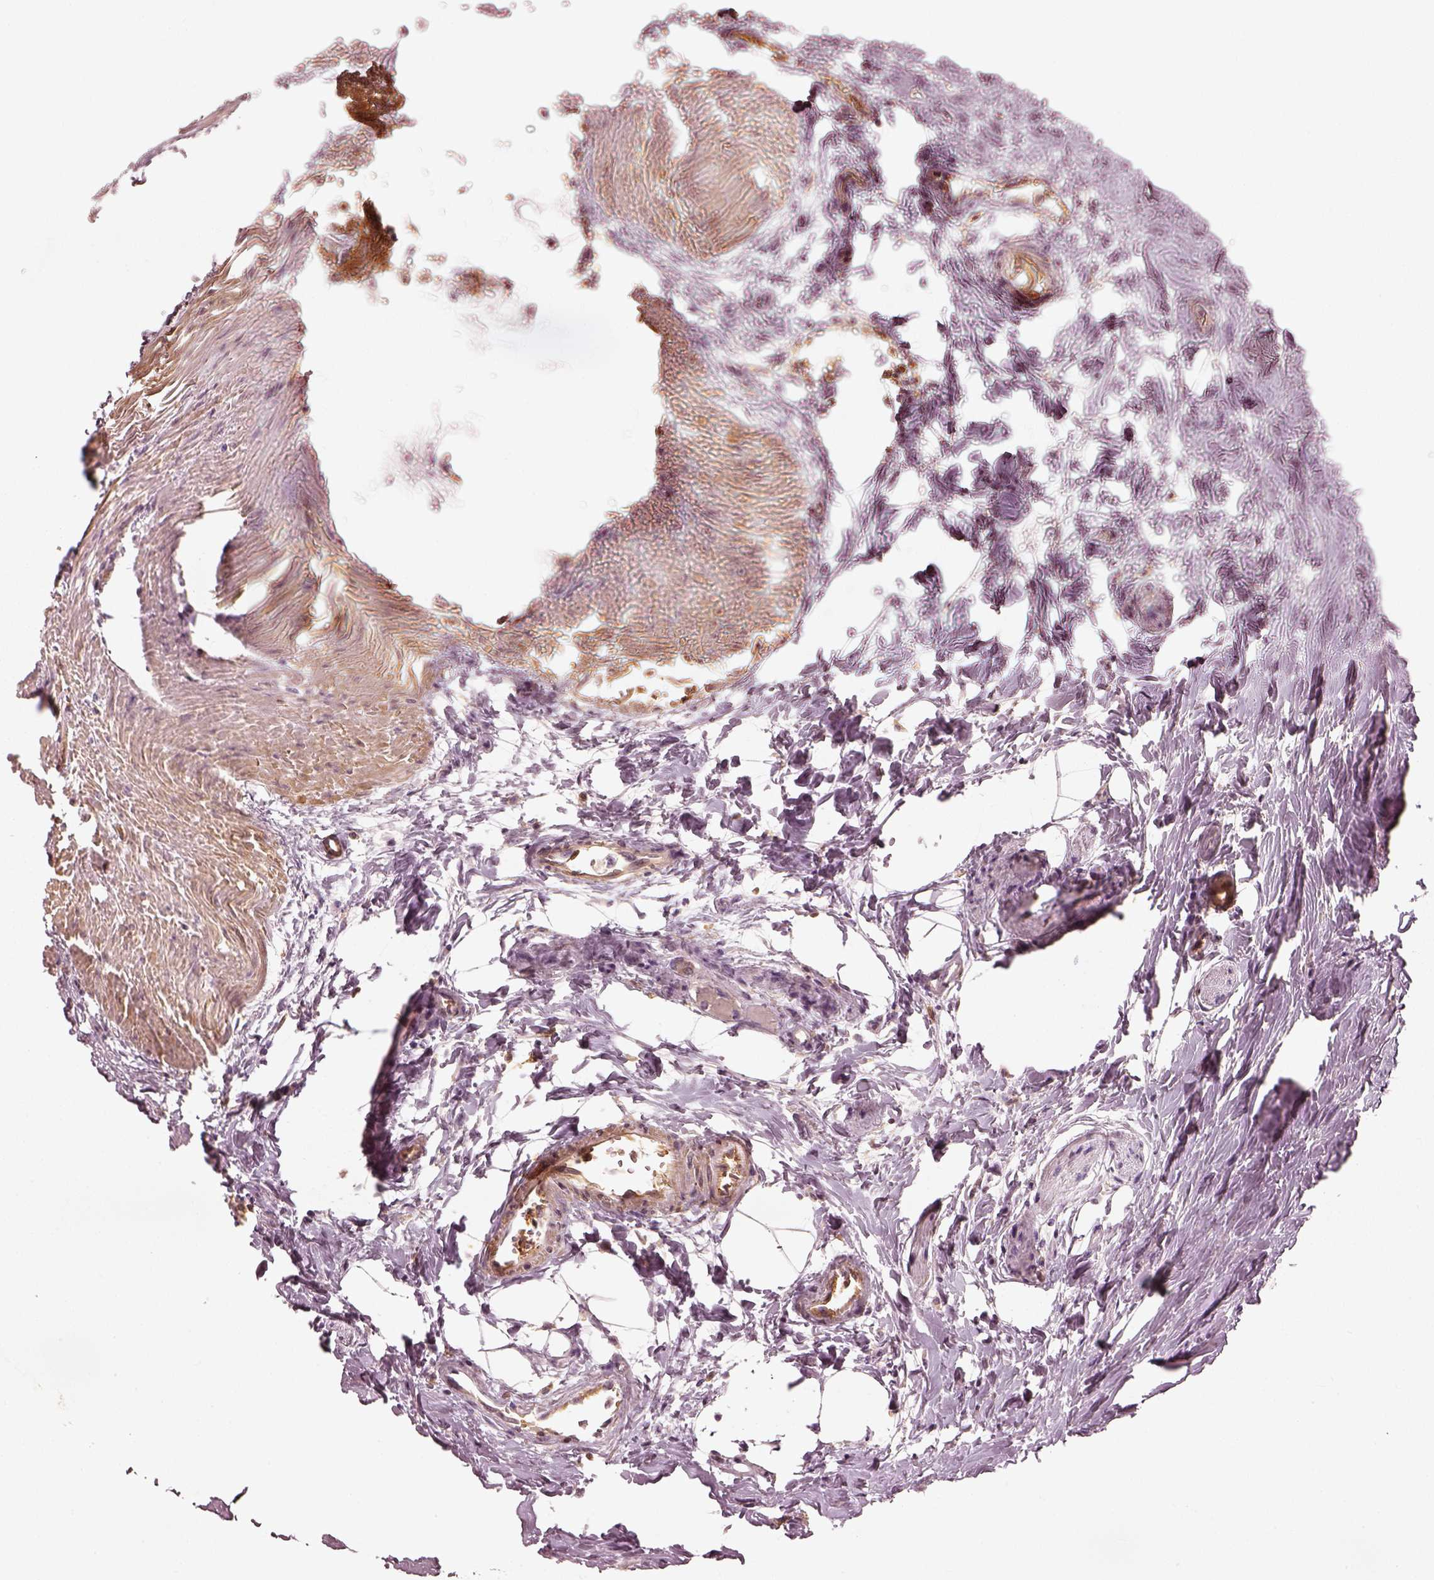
{"staining": {"intensity": "negative", "quantity": "none", "location": "none"}, "tissue": "colorectal cancer", "cell_type": "Tumor cells", "image_type": "cancer", "snomed": [{"axis": "morphology", "description": "Adenocarcinoma, NOS"}, {"axis": "topography", "description": "Rectum"}], "caption": "This is an immunohistochemistry image of colorectal adenocarcinoma. There is no positivity in tumor cells.", "gene": "ZYX", "patient": {"sex": "male", "age": 54}}